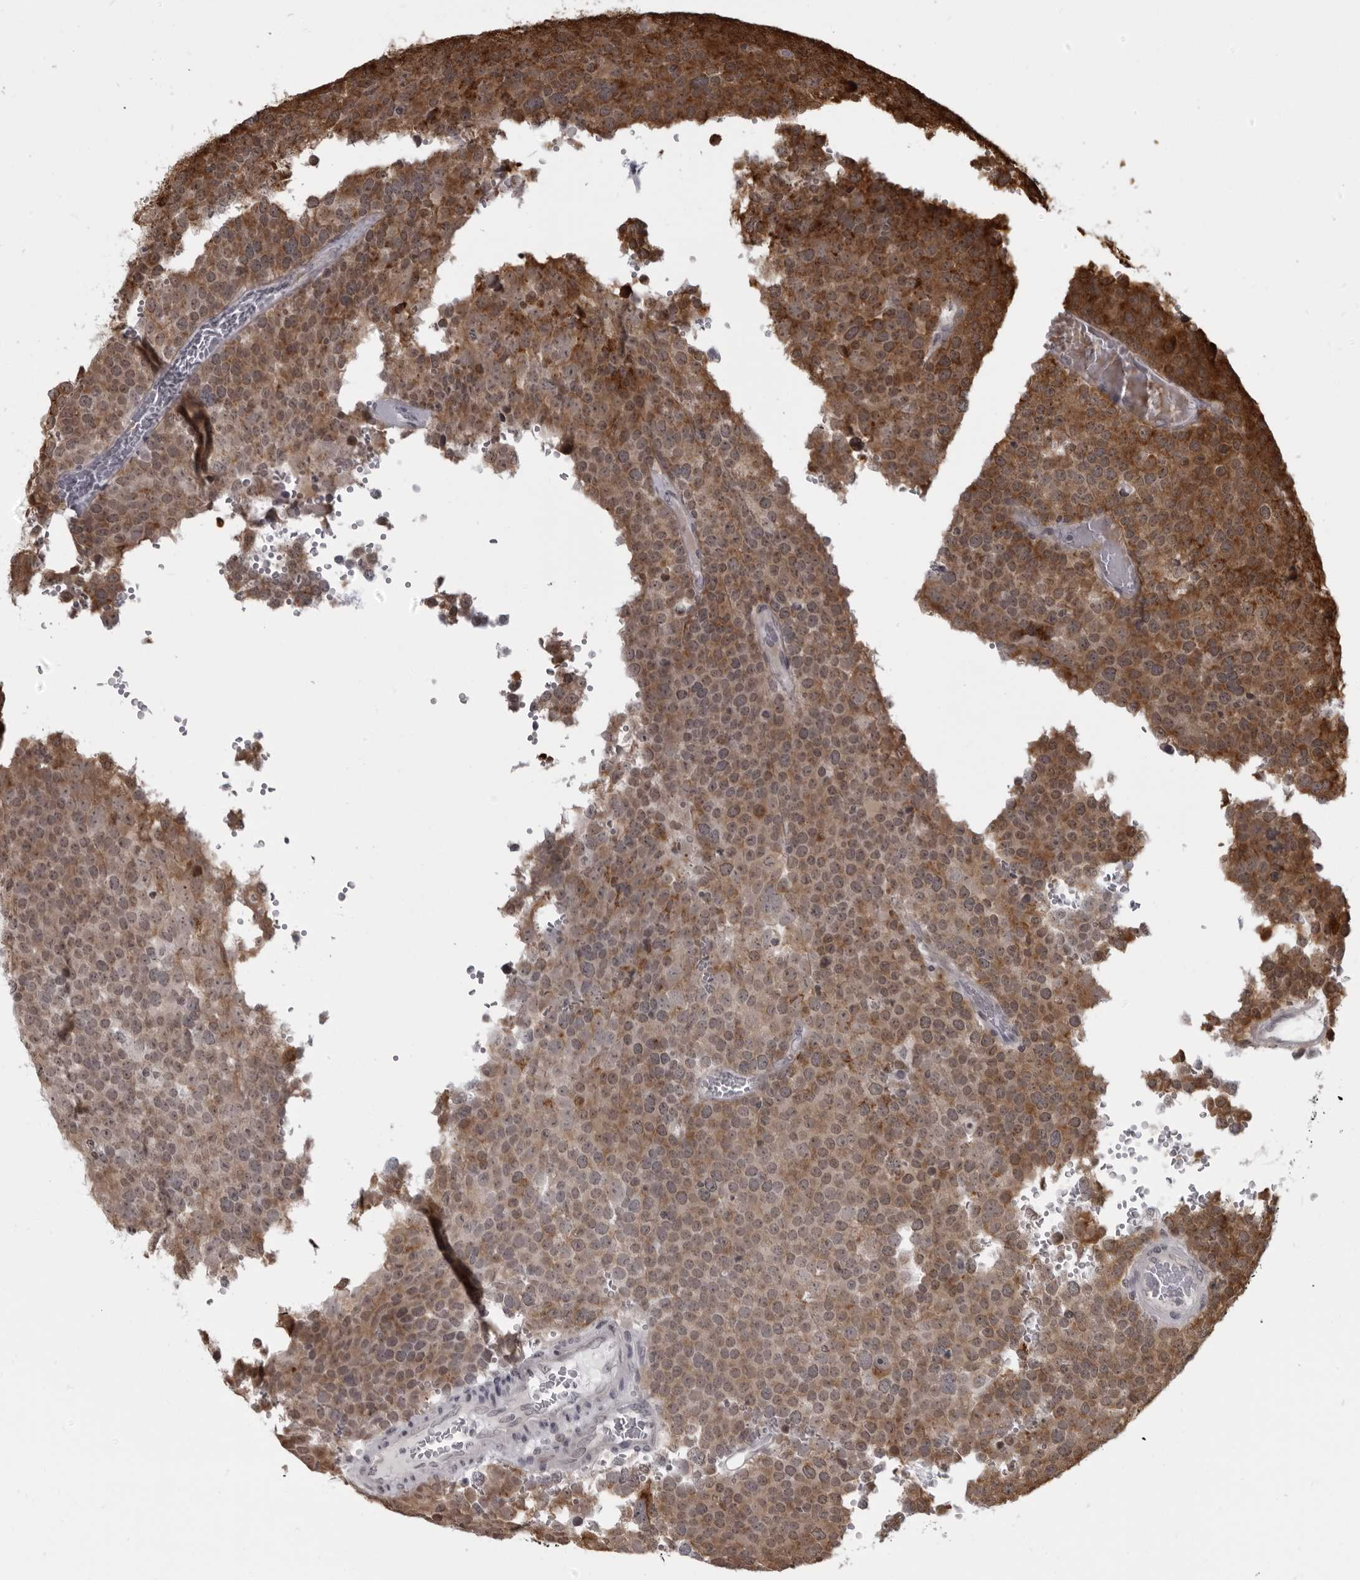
{"staining": {"intensity": "moderate", "quantity": ">75%", "location": "cytoplasmic/membranous"}, "tissue": "testis cancer", "cell_type": "Tumor cells", "image_type": "cancer", "snomed": [{"axis": "morphology", "description": "Seminoma, NOS"}, {"axis": "topography", "description": "Testis"}], "caption": "A high-resolution micrograph shows IHC staining of testis cancer, which exhibits moderate cytoplasmic/membranous expression in about >75% of tumor cells.", "gene": "RTCA", "patient": {"sex": "male", "age": 71}}